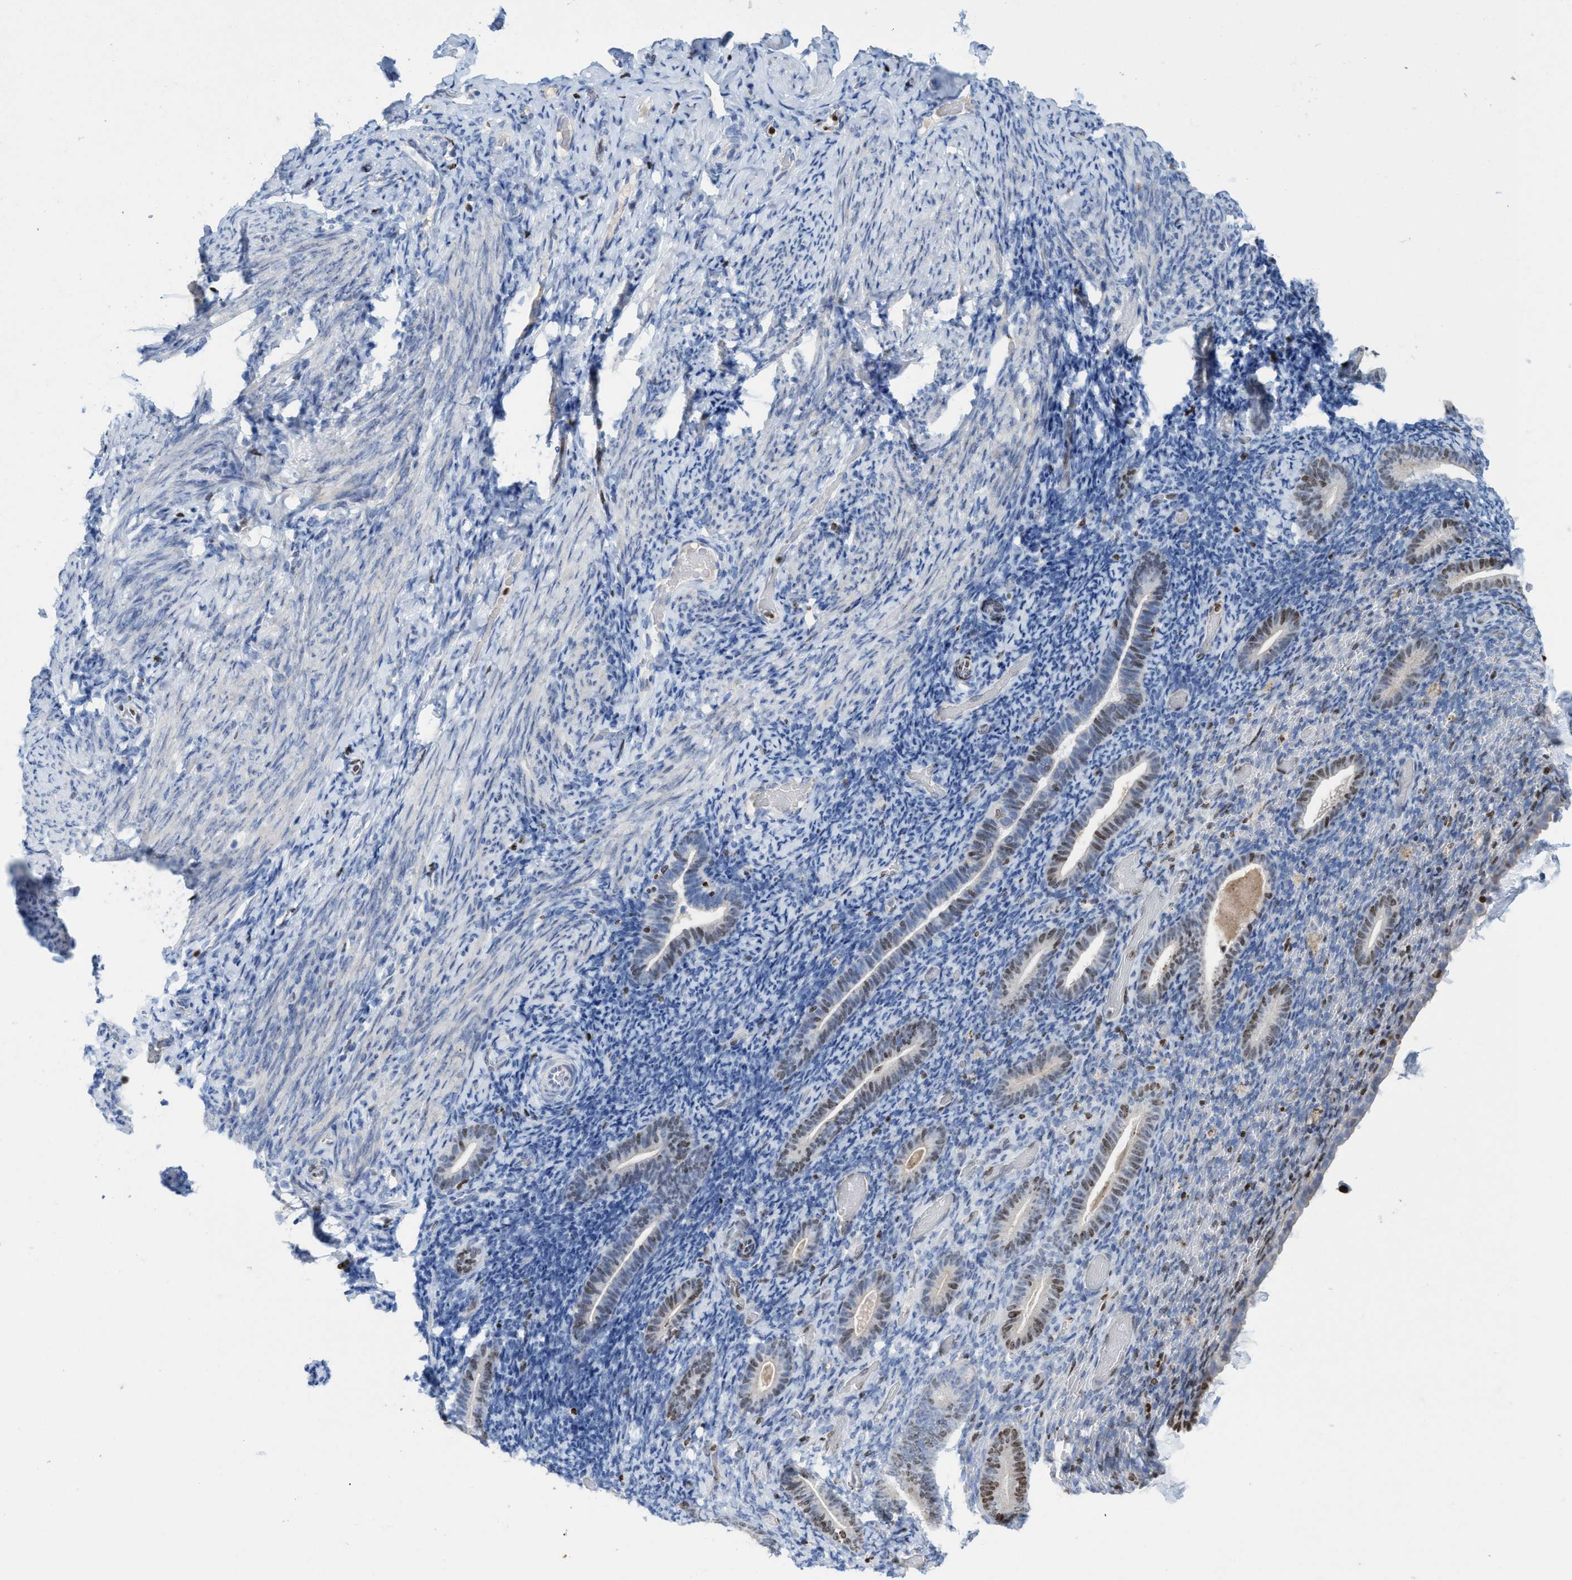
{"staining": {"intensity": "moderate", "quantity": "<25%", "location": "nuclear"}, "tissue": "endometrium", "cell_type": "Cells in endometrial stroma", "image_type": "normal", "snomed": [{"axis": "morphology", "description": "Normal tissue, NOS"}, {"axis": "topography", "description": "Endometrium"}], "caption": "This photomicrograph displays immunohistochemistry (IHC) staining of unremarkable human endometrium, with low moderate nuclear expression in approximately <25% of cells in endometrial stroma.", "gene": "CBX2", "patient": {"sex": "female", "age": 51}}